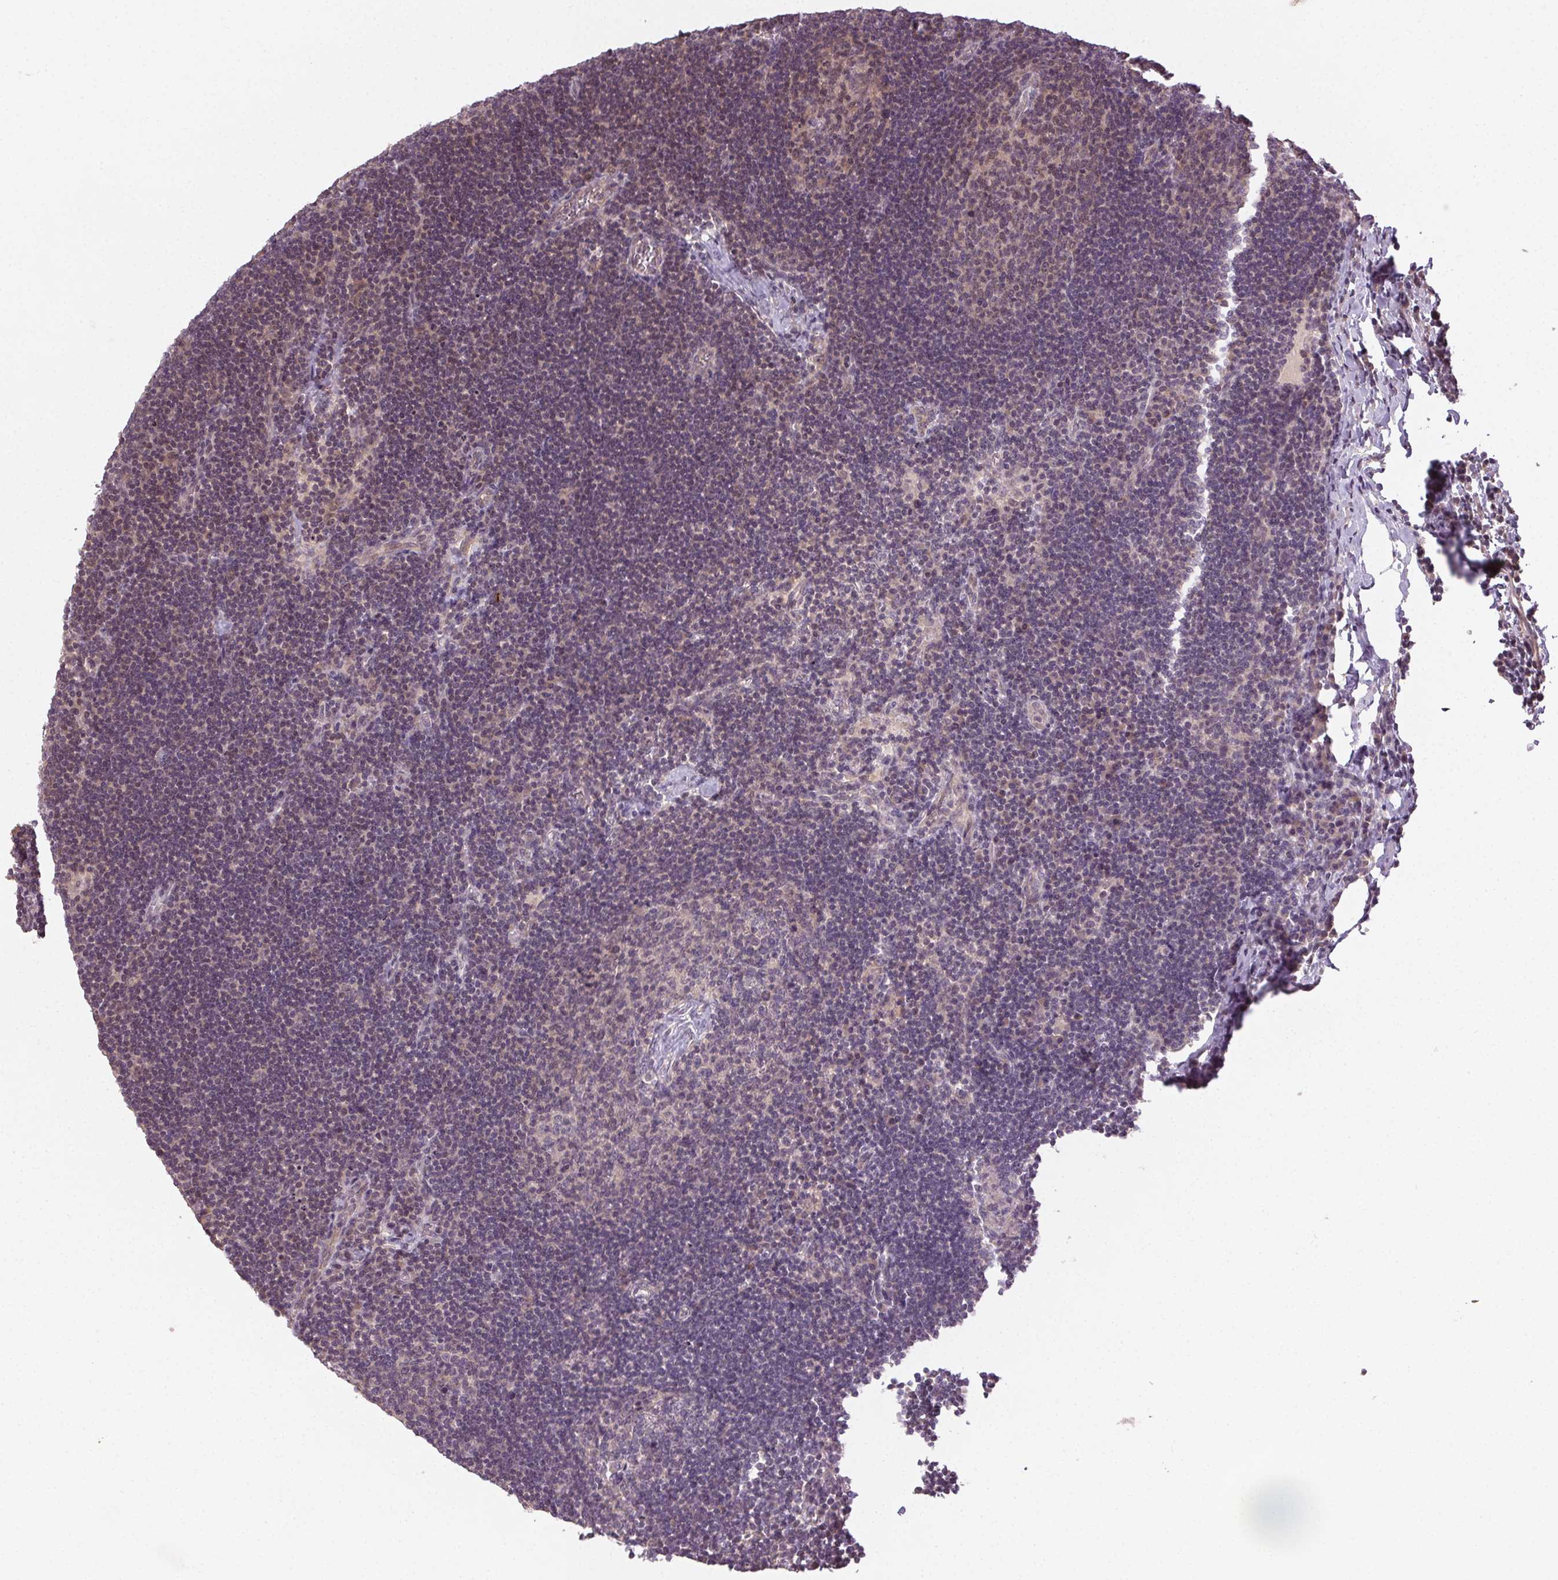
{"staining": {"intensity": "negative", "quantity": "none", "location": "none"}, "tissue": "lymph node", "cell_type": "Germinal center cells", "image_type": "normal", "snomed": [{"axis": "morphology", "description": "Normal tissue, NOS"}, {"axis": "topography", "description": "Lymph node"}], "caption": "High magnification brightfield microscopy of normal lymph node stained with DAB (3,3'-diaminobenzidine) (brown) and counterstained with hematoxylin (blue): germinal center cells show no significant expression.", "gene": "ATP1B3", "patient": {"sex": "male", "age": 67}}